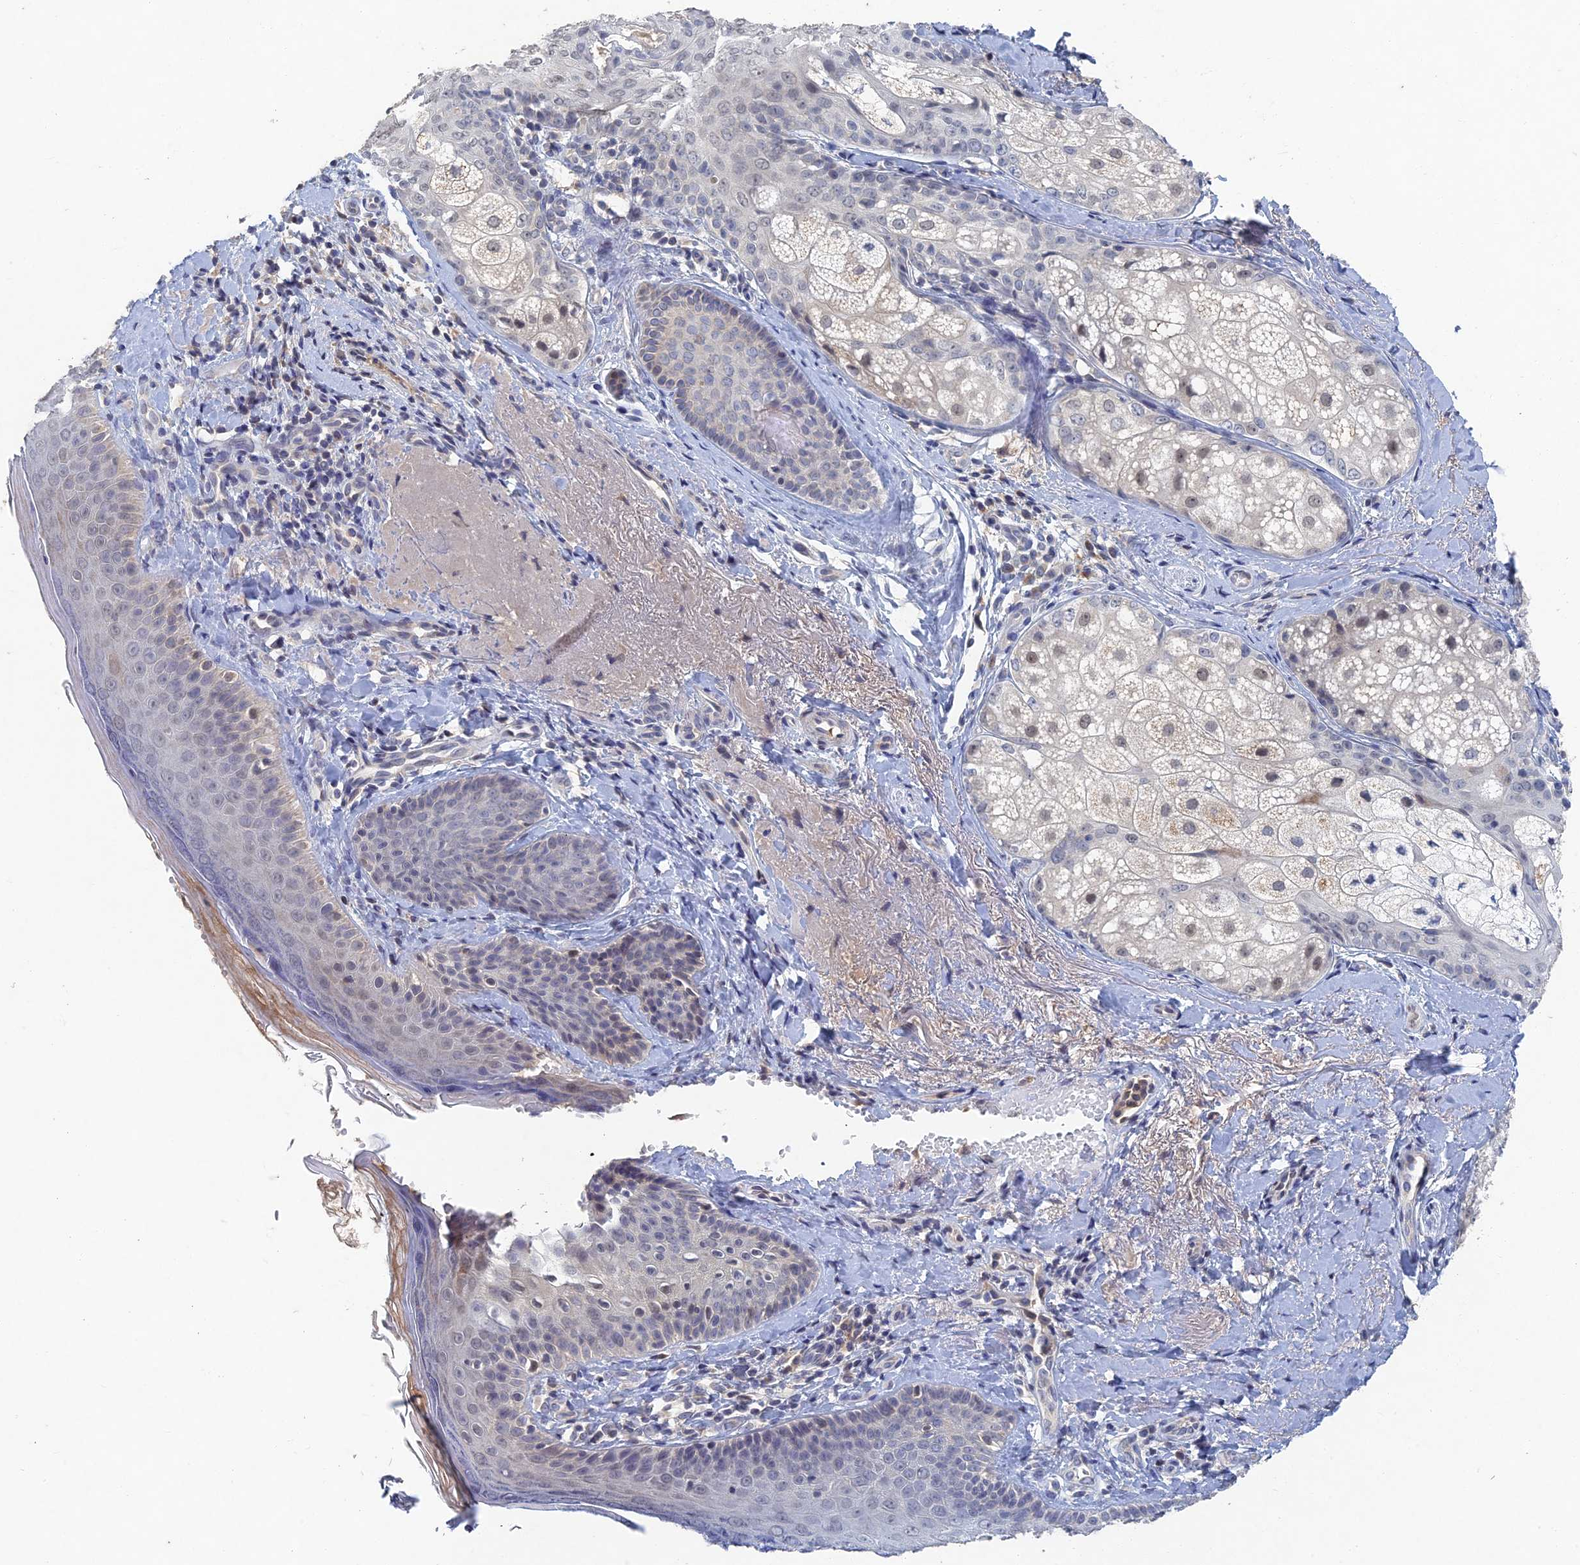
{"staining": {"intensity": "weak", "quantity": "25%-75%", "location": "cytoplasmic/membranous"}, "tissue": "skin", "cell_type": "Fibroblasts", "image_type": "normal", "snomed": [{"axis": "morphology", "description": "Normal tissue, NOS"}, {"axis": "topography", "description": "Skin"}], "caption": "Protein staining by IHC displays weak cytoplasmic/membranous staining in approximately 25%-75% of fibroblasts in benign skin.", "gene": "GNA15", "patient": {"sex": "male", "age": 57}}